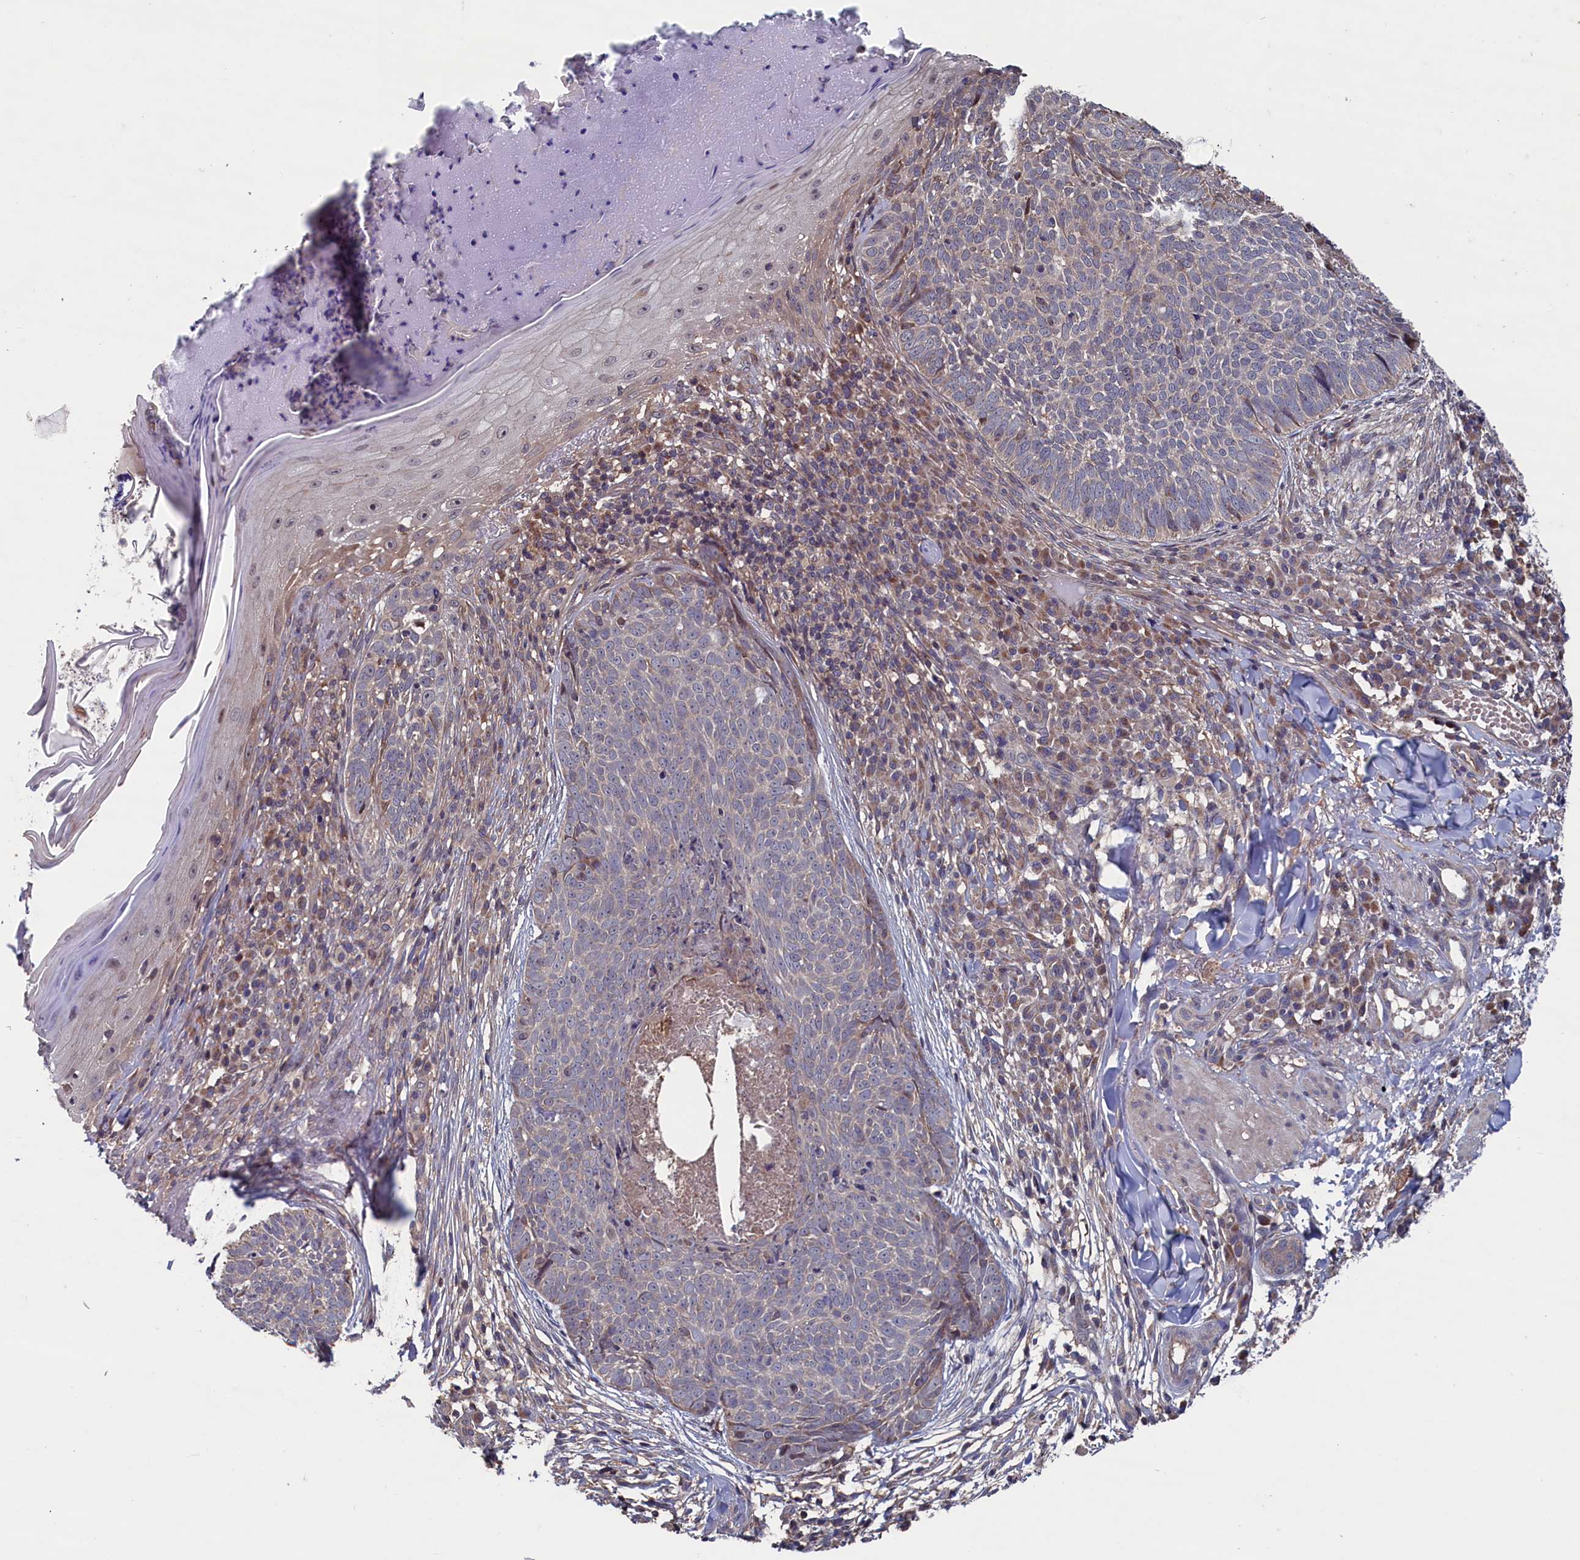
{"staining": {"intensity": "negative", "quantity": "none", "location": "none"}, "tissue": "skin cancer", "cell_type": "Tumor cells", "image_type": "cancer", "snomed": [{"axis": "morphology", "description": "Basal cell carcinoma"}, {"axis": "topography", "description": "Skin"}], "caption": "Immunohistochemical staining of skin cancer (basal cell carcinoma) displays no significant expression in tumor cells. Nuclei are stained in blue.", "gene": "SPATA13", "patient": {"sex": "female", "age": 61}}